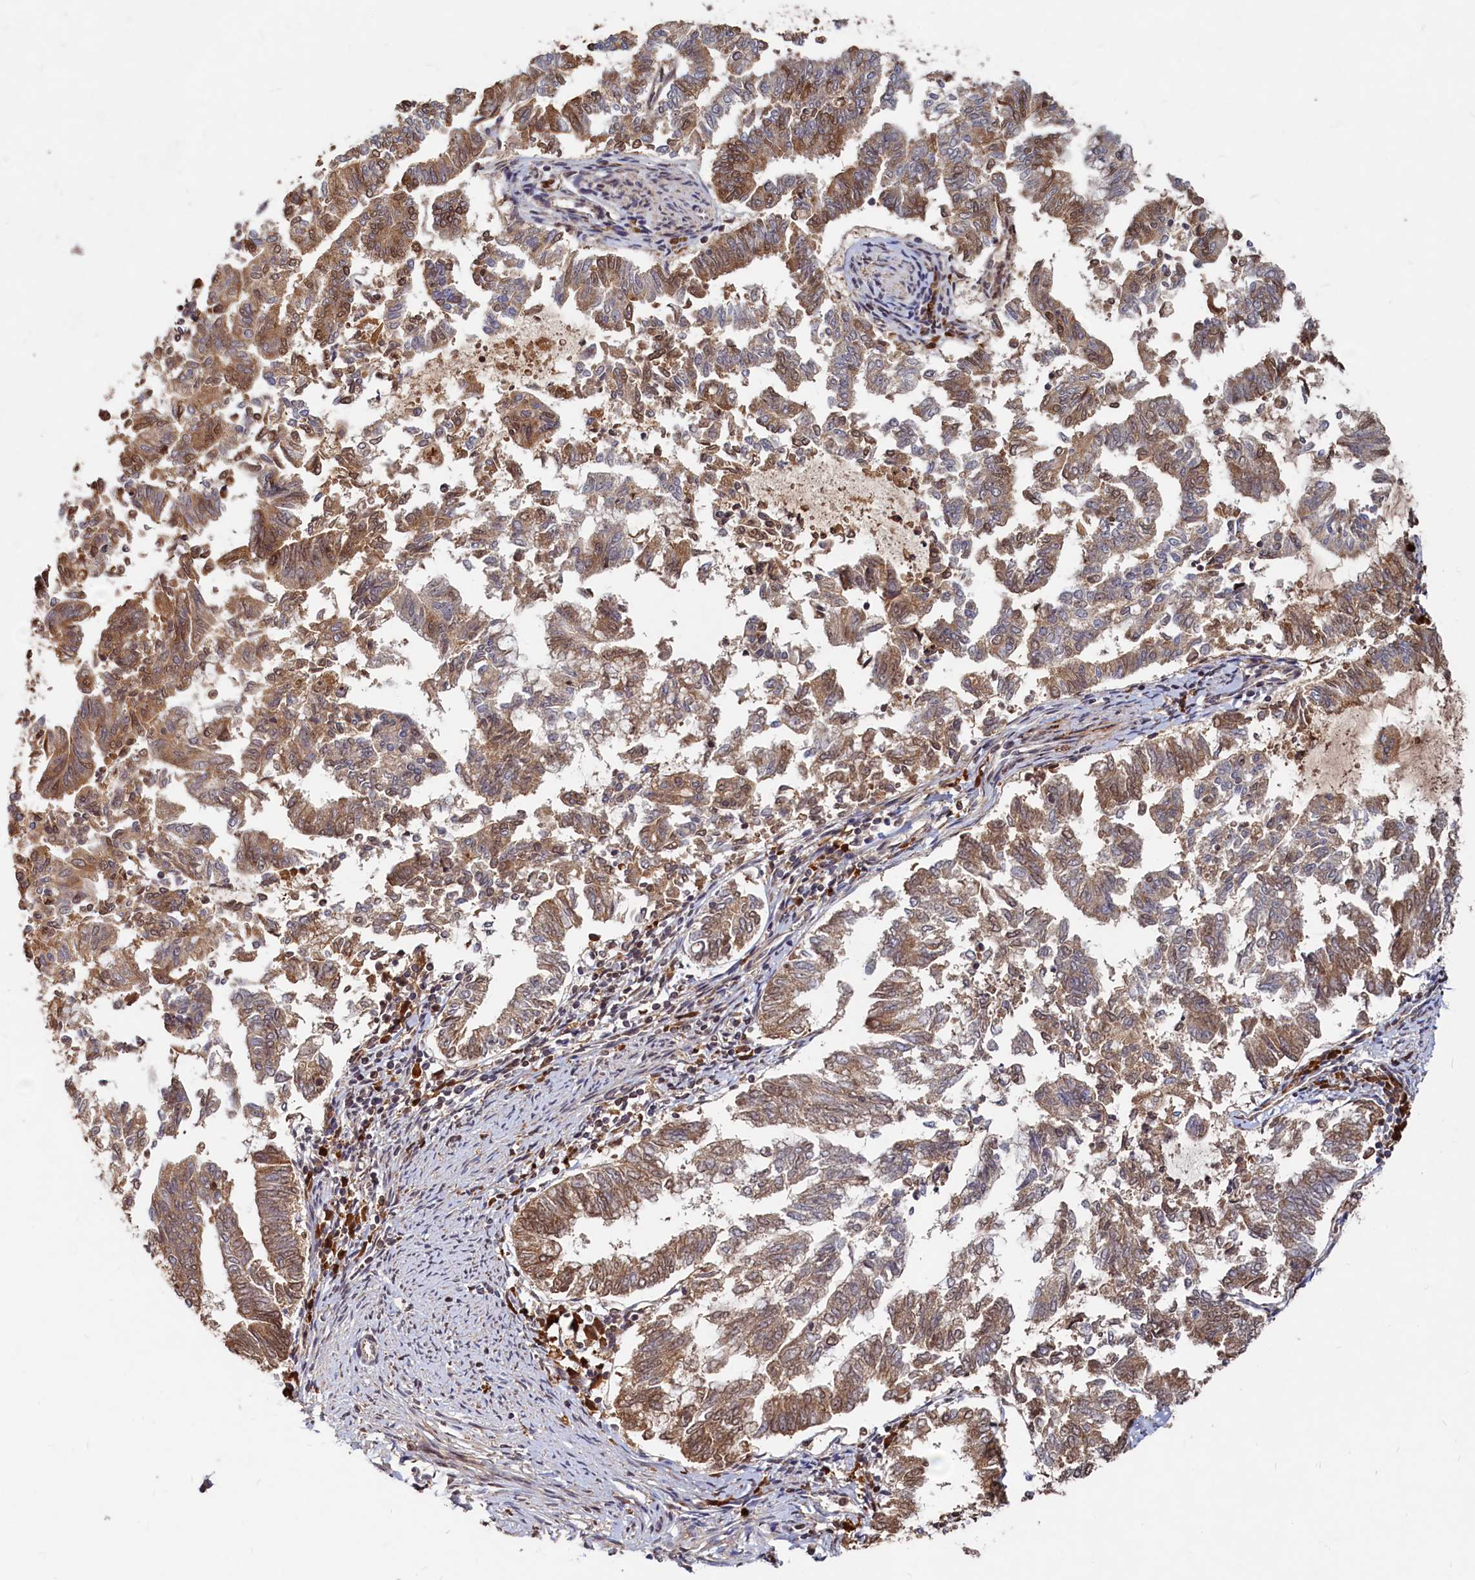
{"staining": {"intensity": "moderate", "quantity": "25%-75%", "location": "cytoplasmic/membranous,nuclear"}, "tissue": "endometrial cancer", "cell_type": "Tumor cells", "image_type": "cancer", "snomed": [{"axis": "morphology", "description": "Adenocarcinoma, NOS"}, {"axis": "topography", "description": "Endometrium"}], "caption": "The photomicrograph reveals immunohistochemical staining of endometrial adenocarcinoma. There is moderate cytoplasmic/membranous and nuclear positivity is present in approximately 25%-75% of tumor cells.", "gene": "TRAPPC4", "patient": {"sex": "female", "age": 79}}